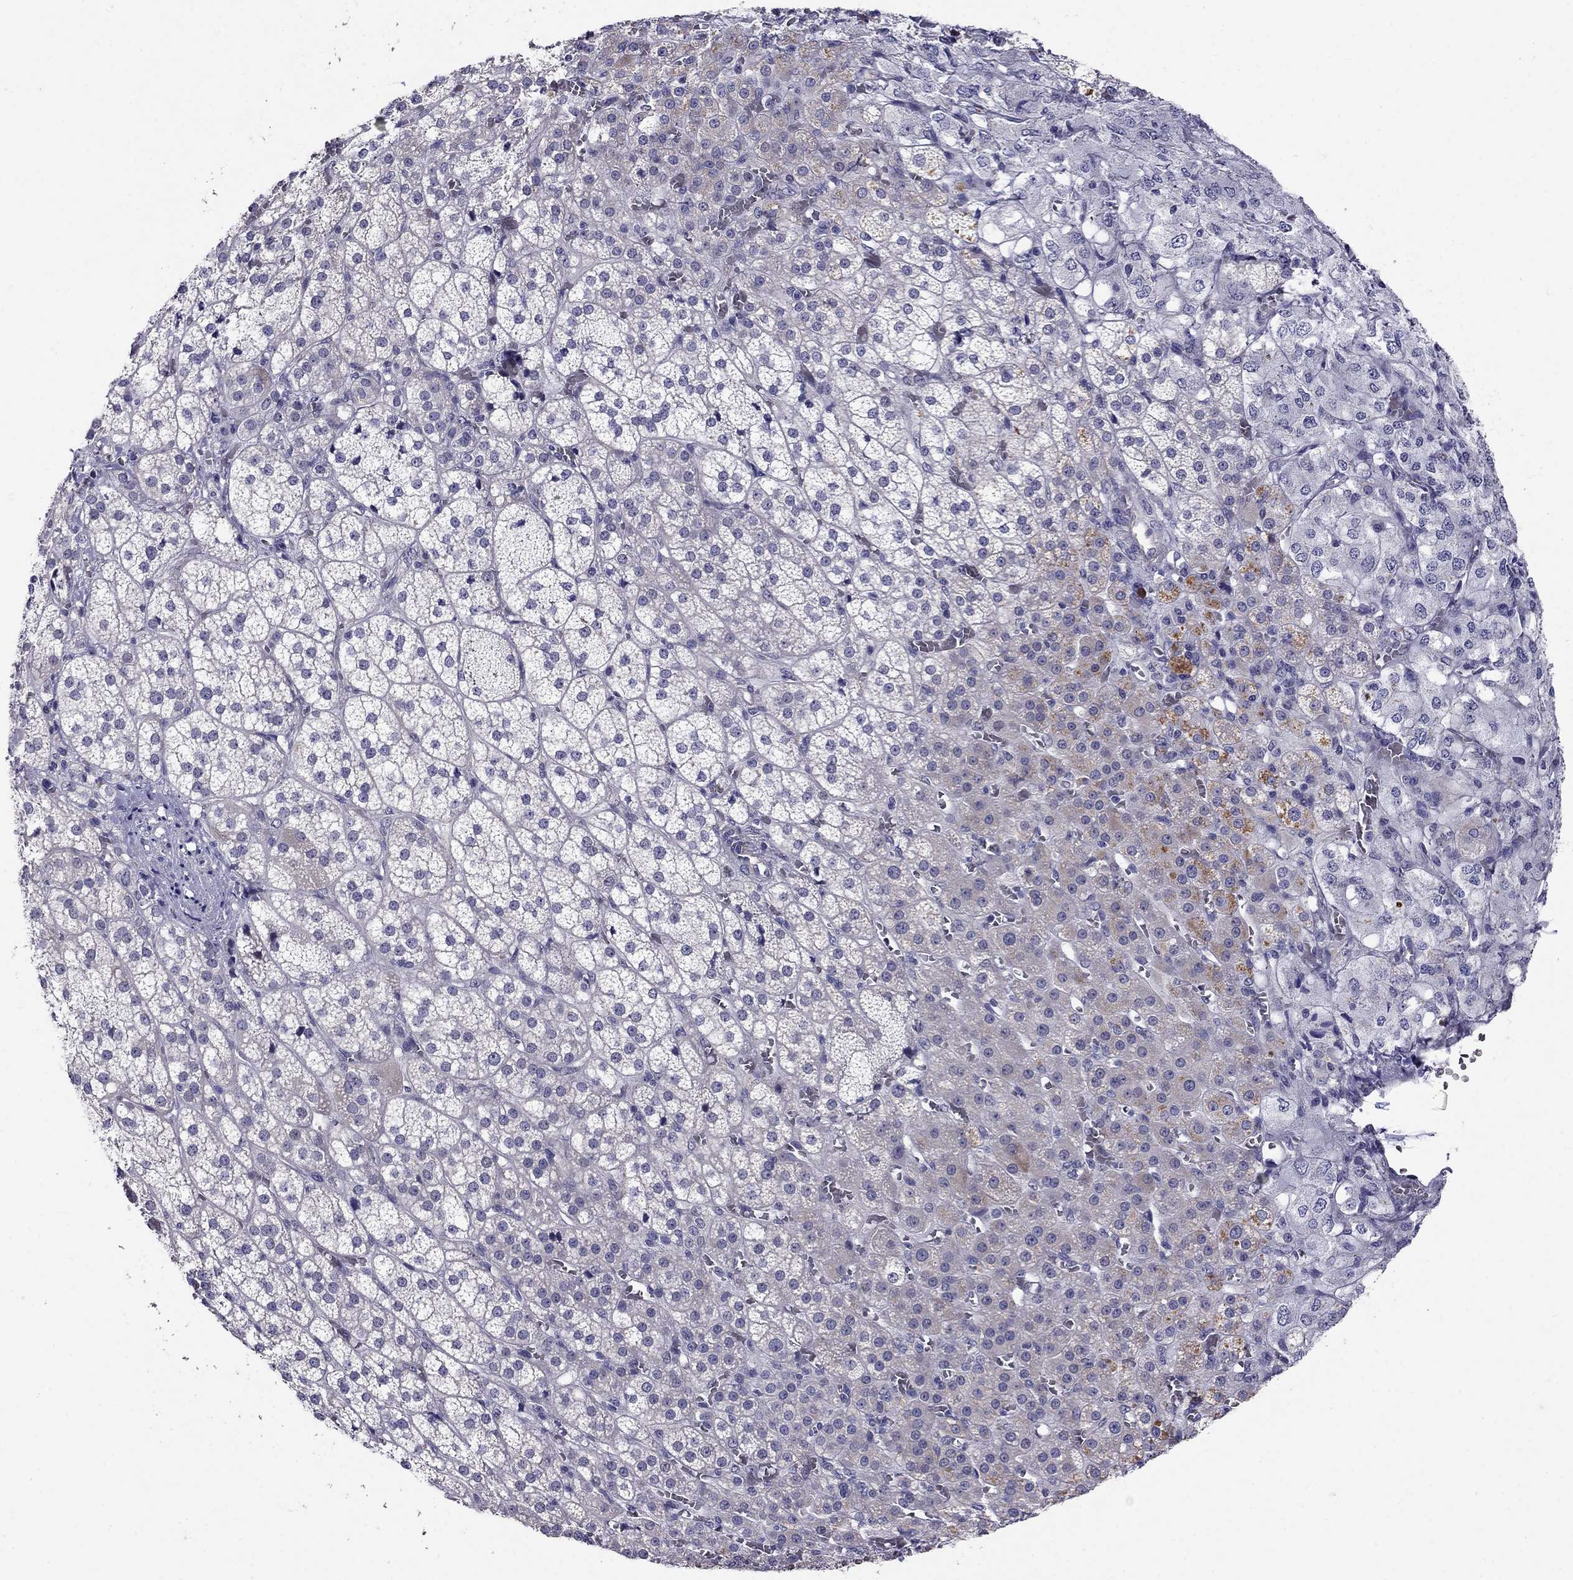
{"staining": {"intensity": "strong", "quantity": "<25%", "location": "cytoplasmic/membranous"}, "tissue": "adrenal gland", "cell_type": "Glandular cells", "image_type": "normal", "snomed": [{"axis": "morphology", "description": "Normal tissue, NOS"}, {"axis": "topography", "description": "Adrenal gland"}], "caption": "Strong cytoplasmic/membranous protein positivity is appreciated in approximately <25% of glandular cells in adrenal gland. (DAB IHC, brown staining for protein, blue staining for nuclei).", "gene": "SPINT4", "patient": {"sex": "female", "age": 60}}